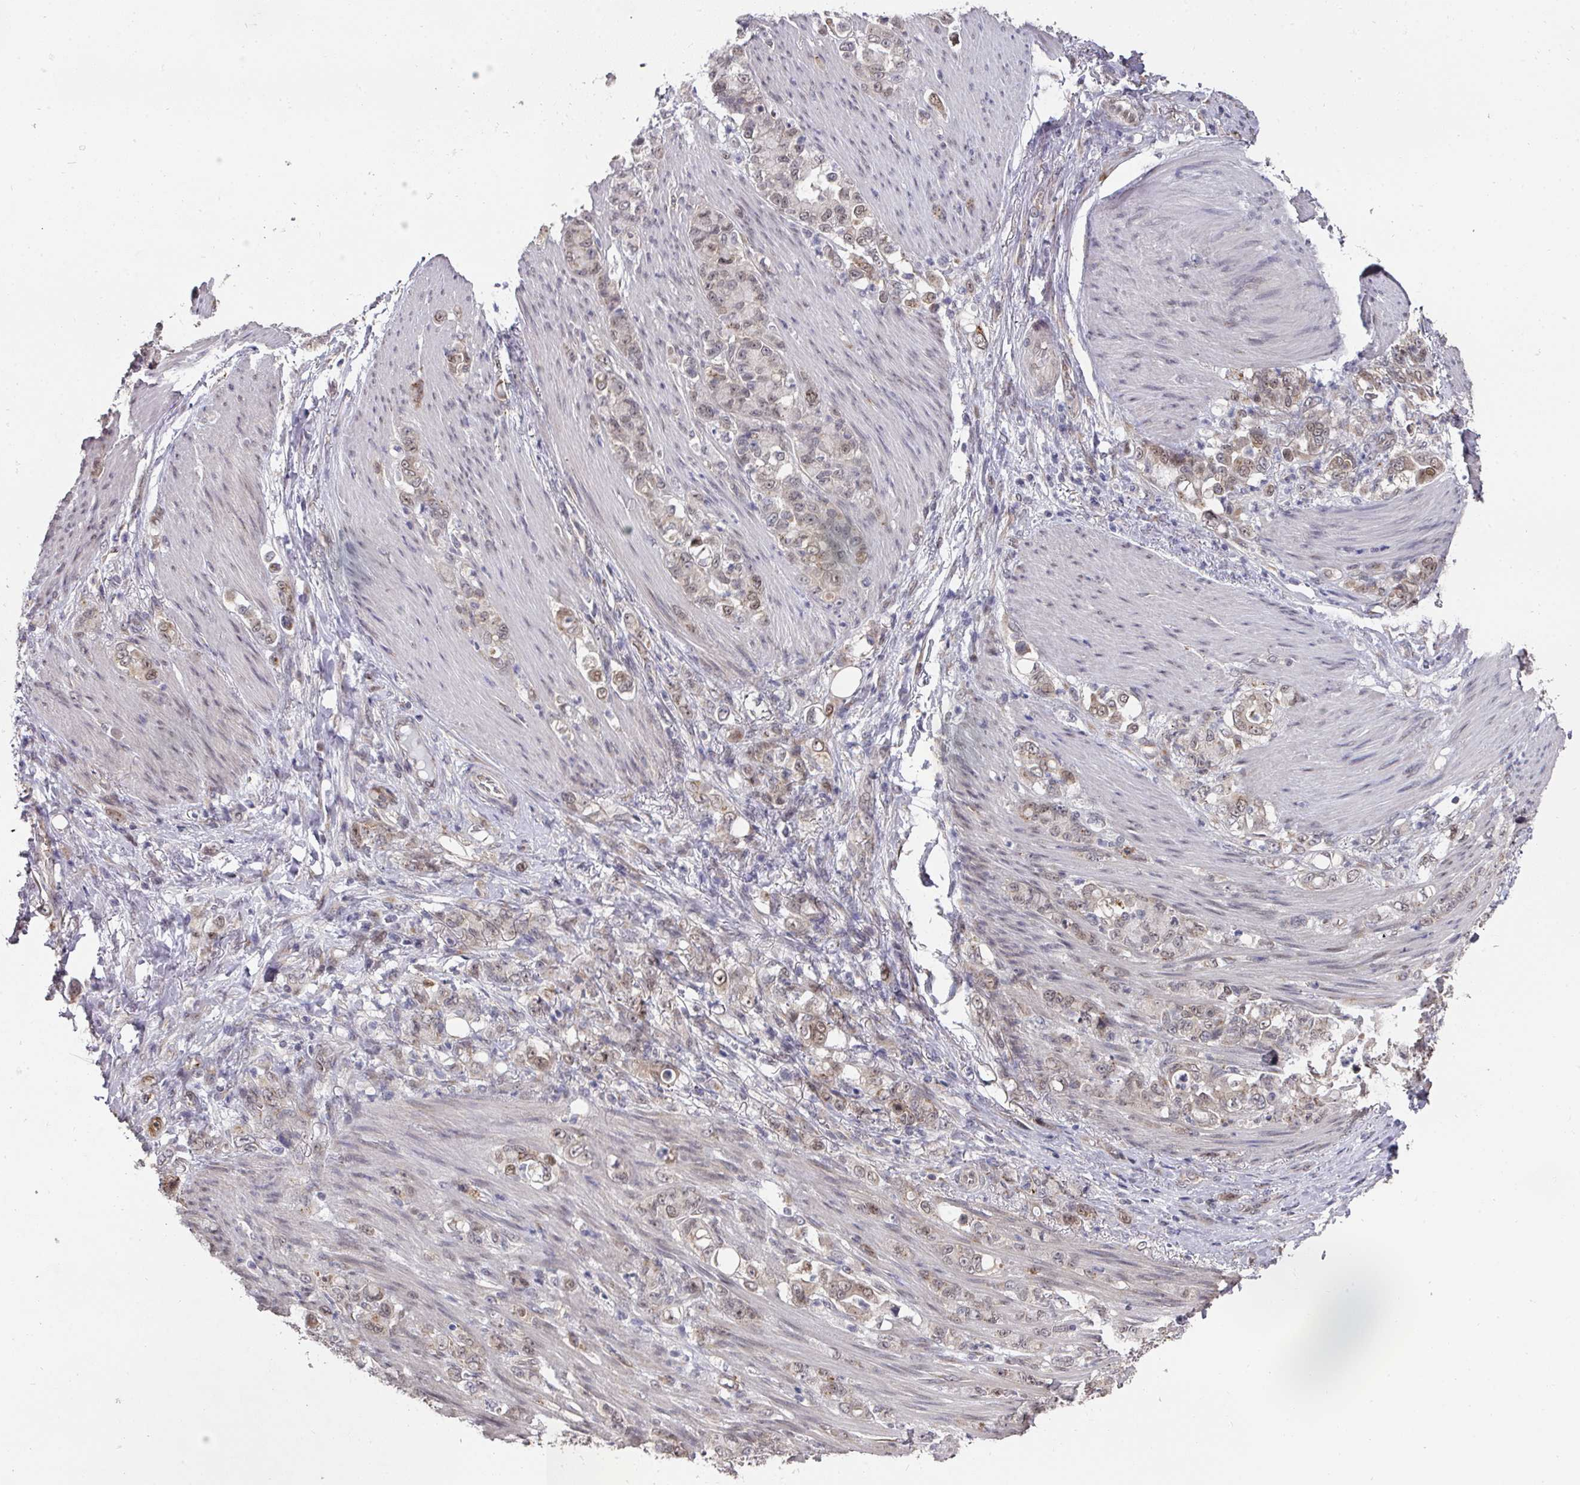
{"staining": {"intensity": "weak", "quantity": "25%-75%", "location": "nuclear"}, "tissue": "stomach cancer", "cell_type": "Tumor cells", "image_type": "cancer", "snomed": [{"axis": "morphology", "description": "Adenocarcinoma, NOS"}, {"axis": "topography", "description": "Stomach"}], "caption": "Immunohistochemistry (DAB (3,3'-diaminobenzidine)) staining of stomach cancer (adenocarcinoma) exhibits weak nuclear protein expression in about 25%-75% of tumor cells. (DAB = brown stain, brightfield microscopy at high magnification).", "gene": "C18orf25", "patient": {"sex": "female", "age": 79}}